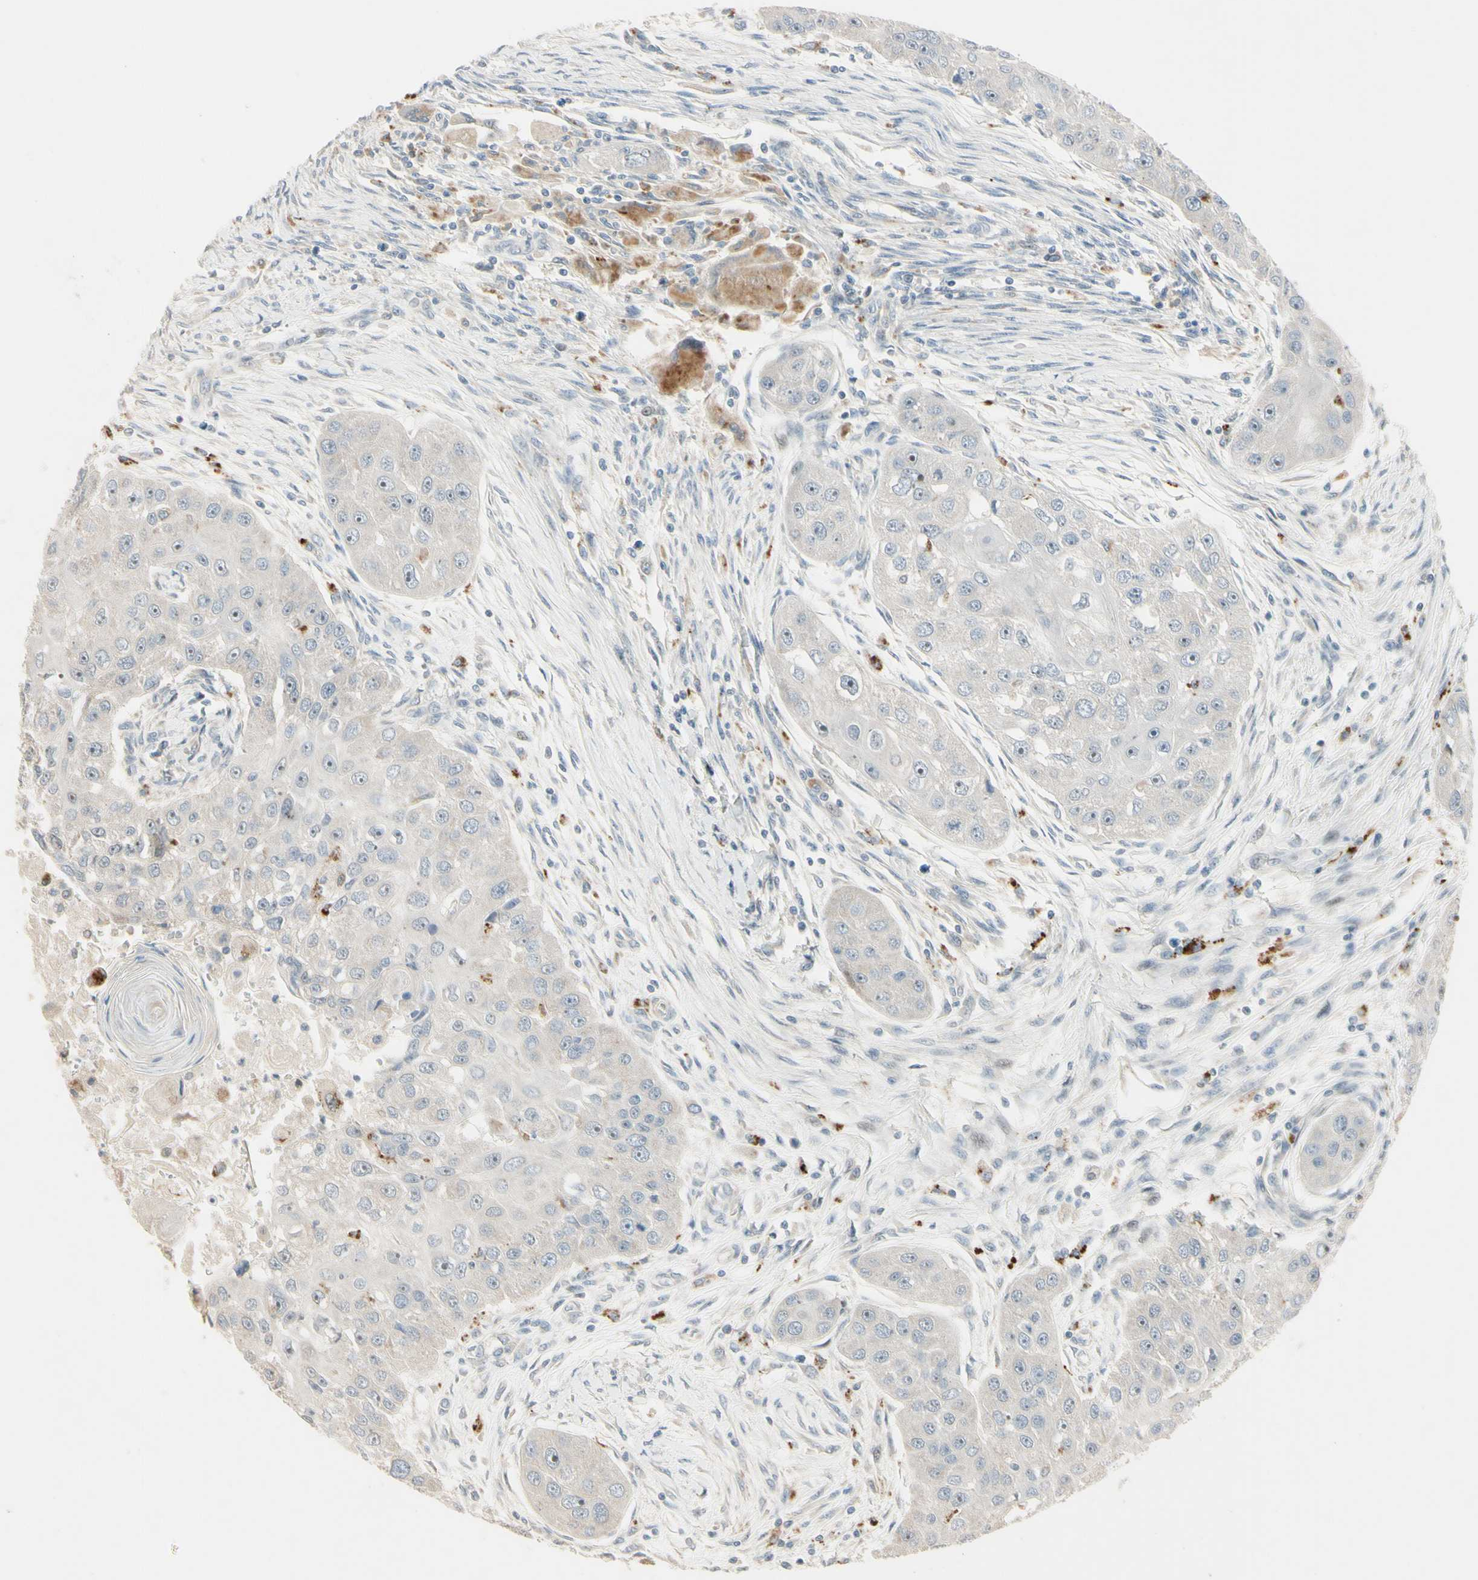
{"staining": {"intensity": "negative", "quantity": "none", "location": "none"}, "tissue": "head and neck cancer", "cell_type": "Tumor cells", "image_type": "cancer", "snomed": [{"axis": "morphology", "description": "Normal tissue, NOS"}, {"axis": "morphology", "description": "Squamous cell carcinoma, NOS"}, {"axis": "topography", "description": "Skeletal muscle"}, {"axis": "topography", "description": "Head-Neck"}], "caption": "Head and neck squamous cell carcinoma was stained to show a protein in brown. There is no significant positivity in tumor cells.", "gene": "NDFIP1", "patient": {"sex": "male", "age": 51}}